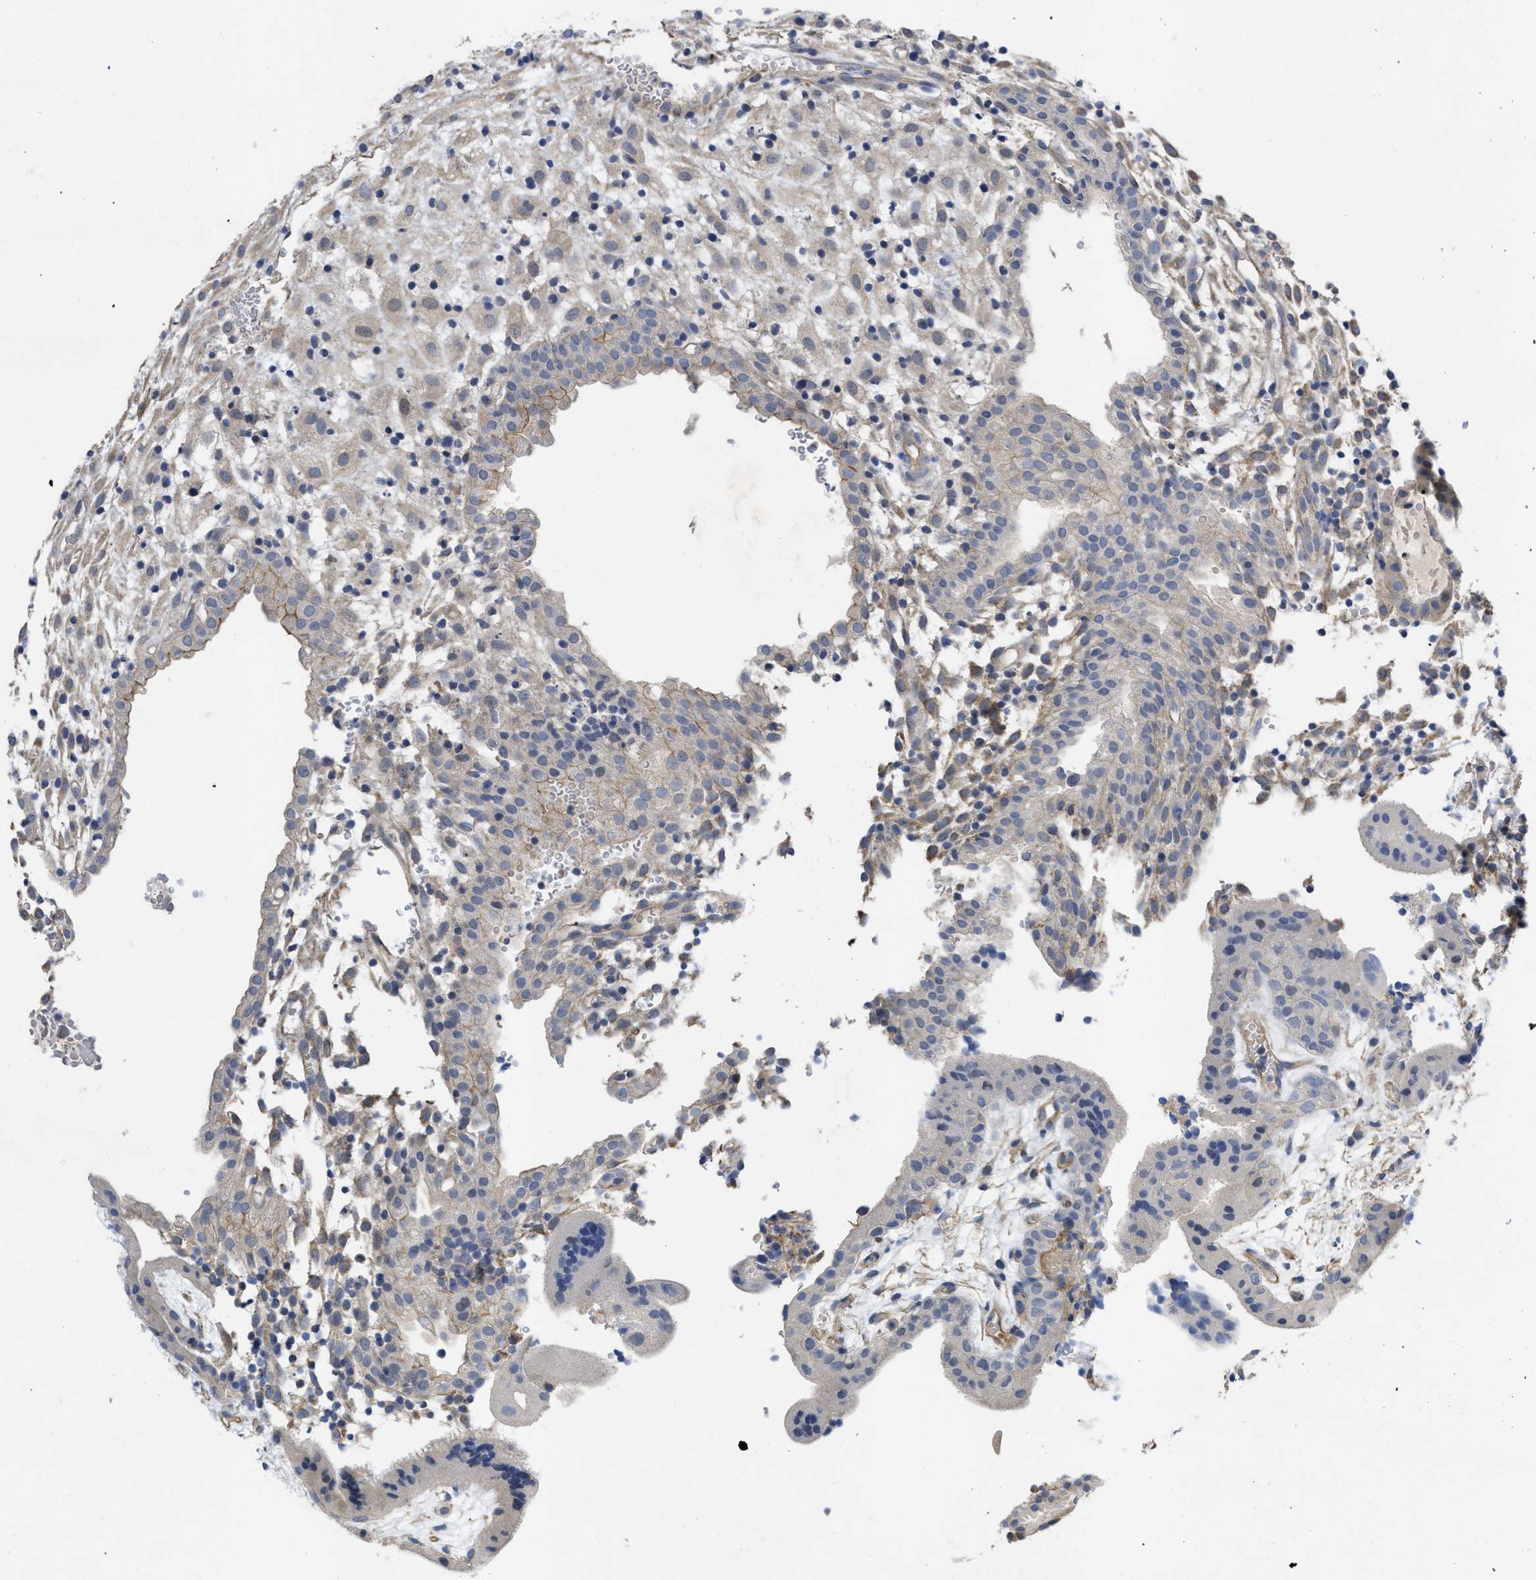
{"staining": {"intensity": "weak", "quantity": "<25%", "location": "cytoplasmic/membranous"}, "tissue": "placenta", "cell_type": "Decidual cells", "image_type": "normal", "snomed": [{"axis": "morphology", "description": "Normal tissue, NOS"}, {"axis": "topography", "description": "Placenta"}], "caption": "Immunohistochemical staining of normal placenta exhibits no significant expression in decidual cells.", "gene": "ARHGEF26", "patient": {"sex": "female", "age": 18}}